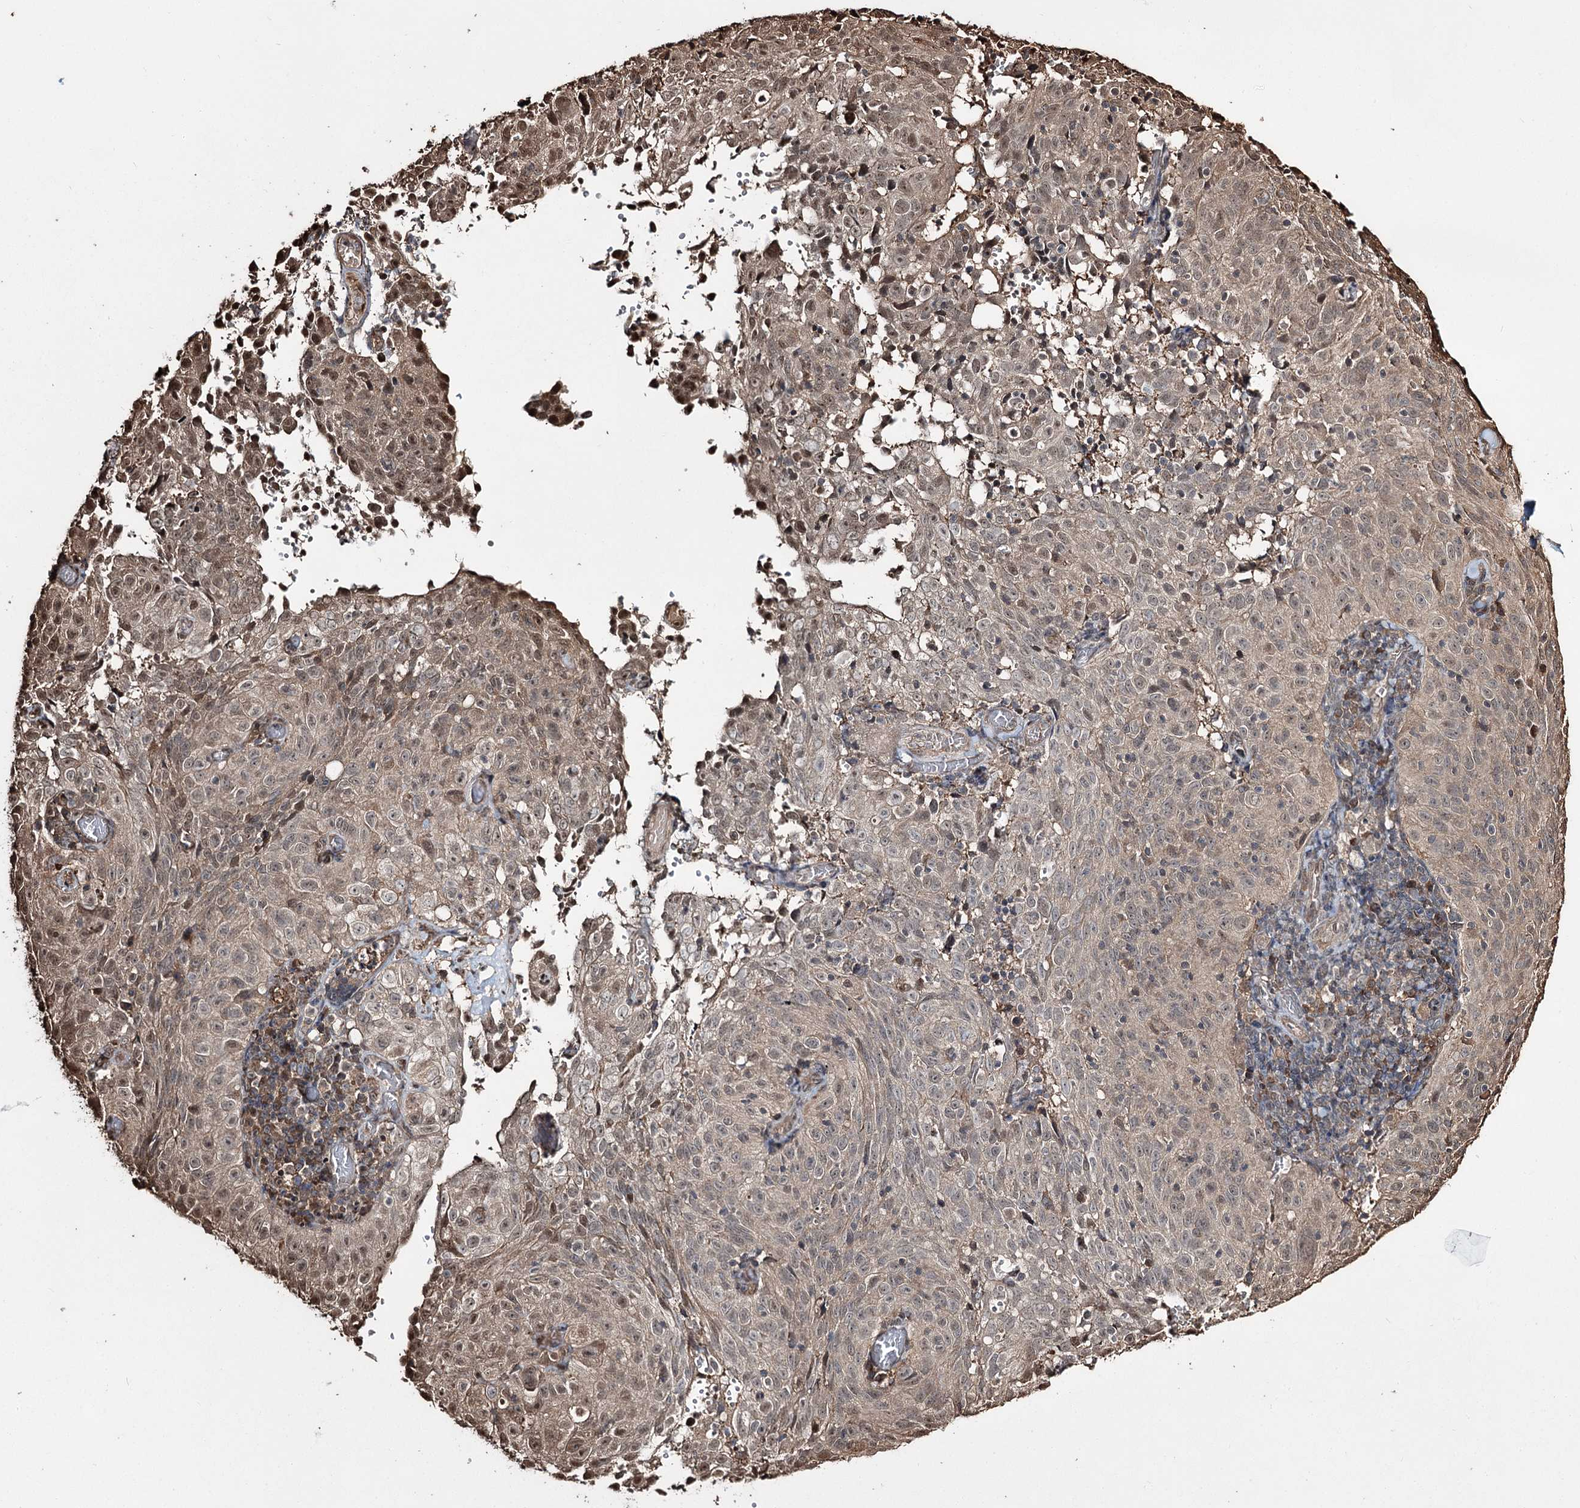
{"staining": {"intensity": "weak", "quantity": "25%-75%", "location": "cytoplasmic/membranous,nuclear"}, "tissue": "cervical cancer", "cell_type": "Tumor cells", "image_type": "cancer", "snomed": [{"axis": "morphology", "description": "Squamous cell carcinoma, NOS"}, {"axis": "topography", "description": "Cervix"}], "caption": "Tumor cells demonstrate weak cytoplasmic/membranous and nuclear staining in approximately 25%-75% of cells in cervical cancer (squamous cell carcinoma).", "gene": "PLCH1", "patient": {"sex": "female", "age": 31}}